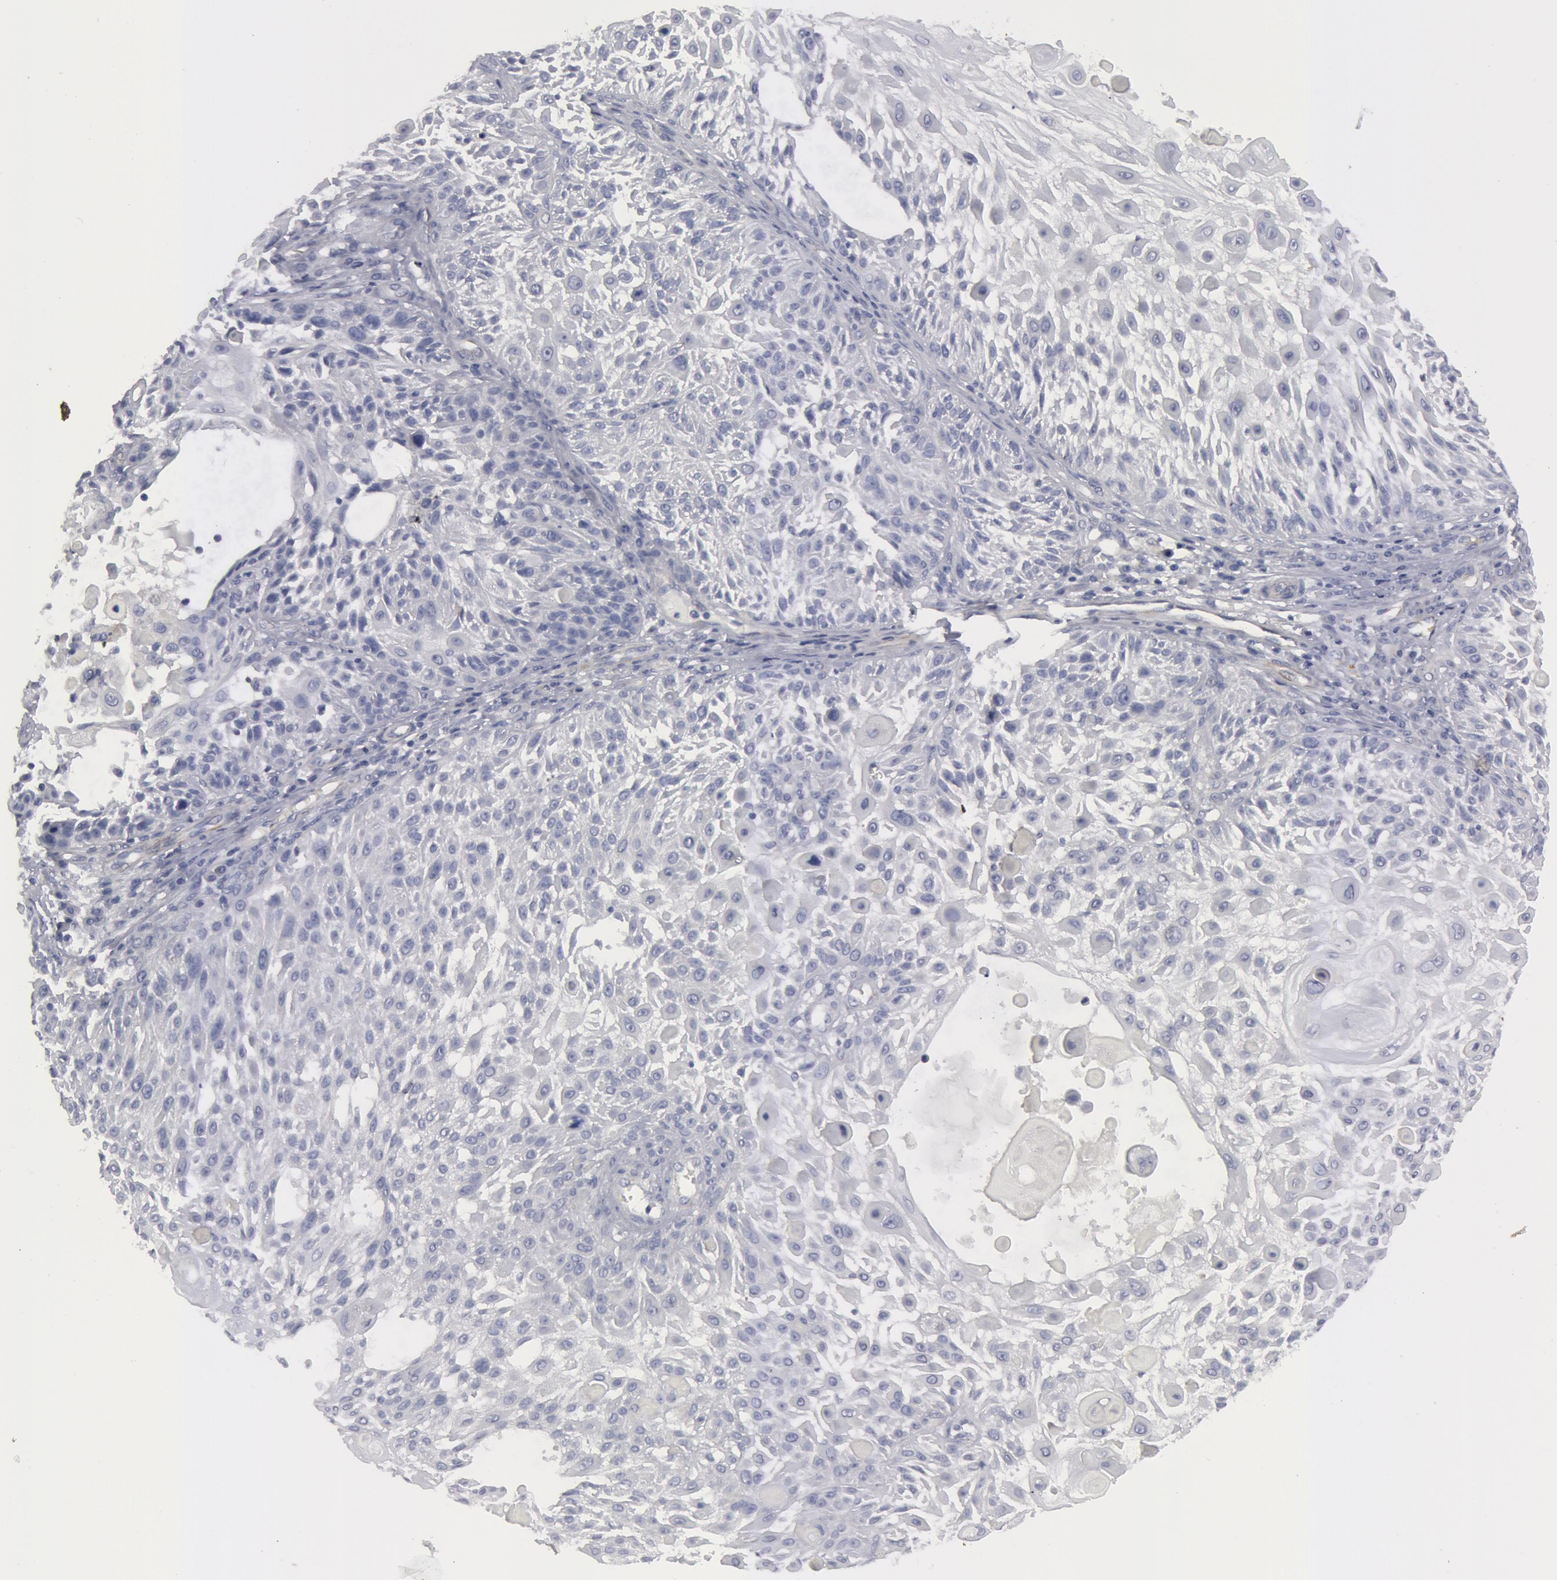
{"staining": {"intensity": "negative", "quantity": "none", "location": "none"}, "tissue": "skin cancer", "cell_type": "Tumor cells", "image_type": "cancer", "snomed": [{"axis": "morphology", "description": "Squamous cell carcinoma, NOS"}, {"axis": "topography", "description": "Skin"}], "caption": "DAB (3,3'-diaminobenzidine) immunohistochemical staining of skin cancer reveals no significant expression in tumor cells.", "gene": "SMC1B", "patient": {"sex": "female", "age": 89}}